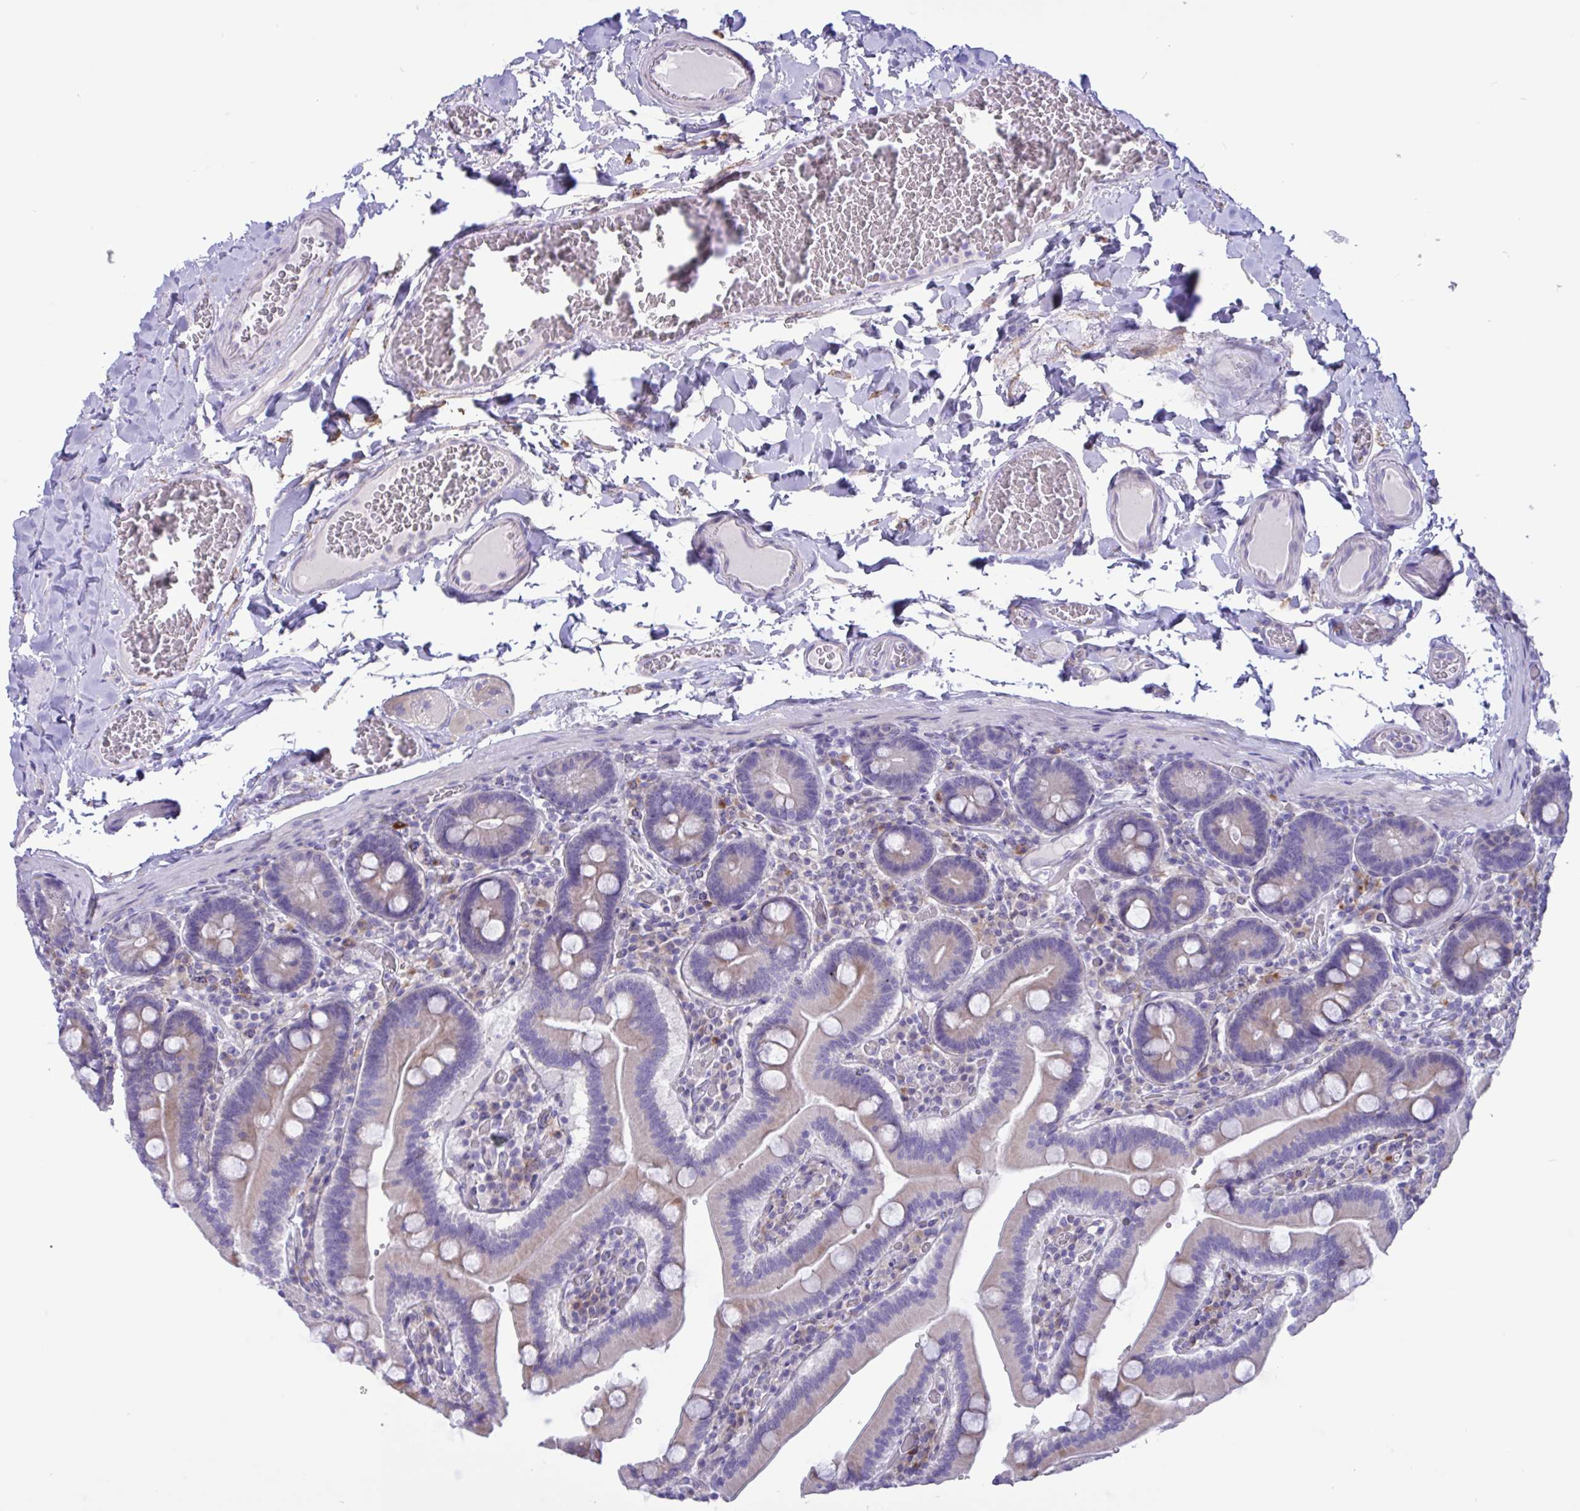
{"staining": {"intensity": "negative", "quantity": "none", "location": "none"}, "tissue": "duodenum", "cell_type": "Glandular cells", "image_type": "normal", "snomed": [{"axis": "morphology", "description": "Normal tissue, NOS"}, {"axis": "topography", "description": "Duodenum"}], "caption": "Immunohistochemistry (IHC) of unremarkable duodenum exhibits no staining in glandular cells. Brightfield microscopy of immunohistochemistry stained with DAB (brown) and hematoxylin (blue), captured at high magnification.", "gene": "DSC3", "patient": {"sex": "female", "age": 62}}